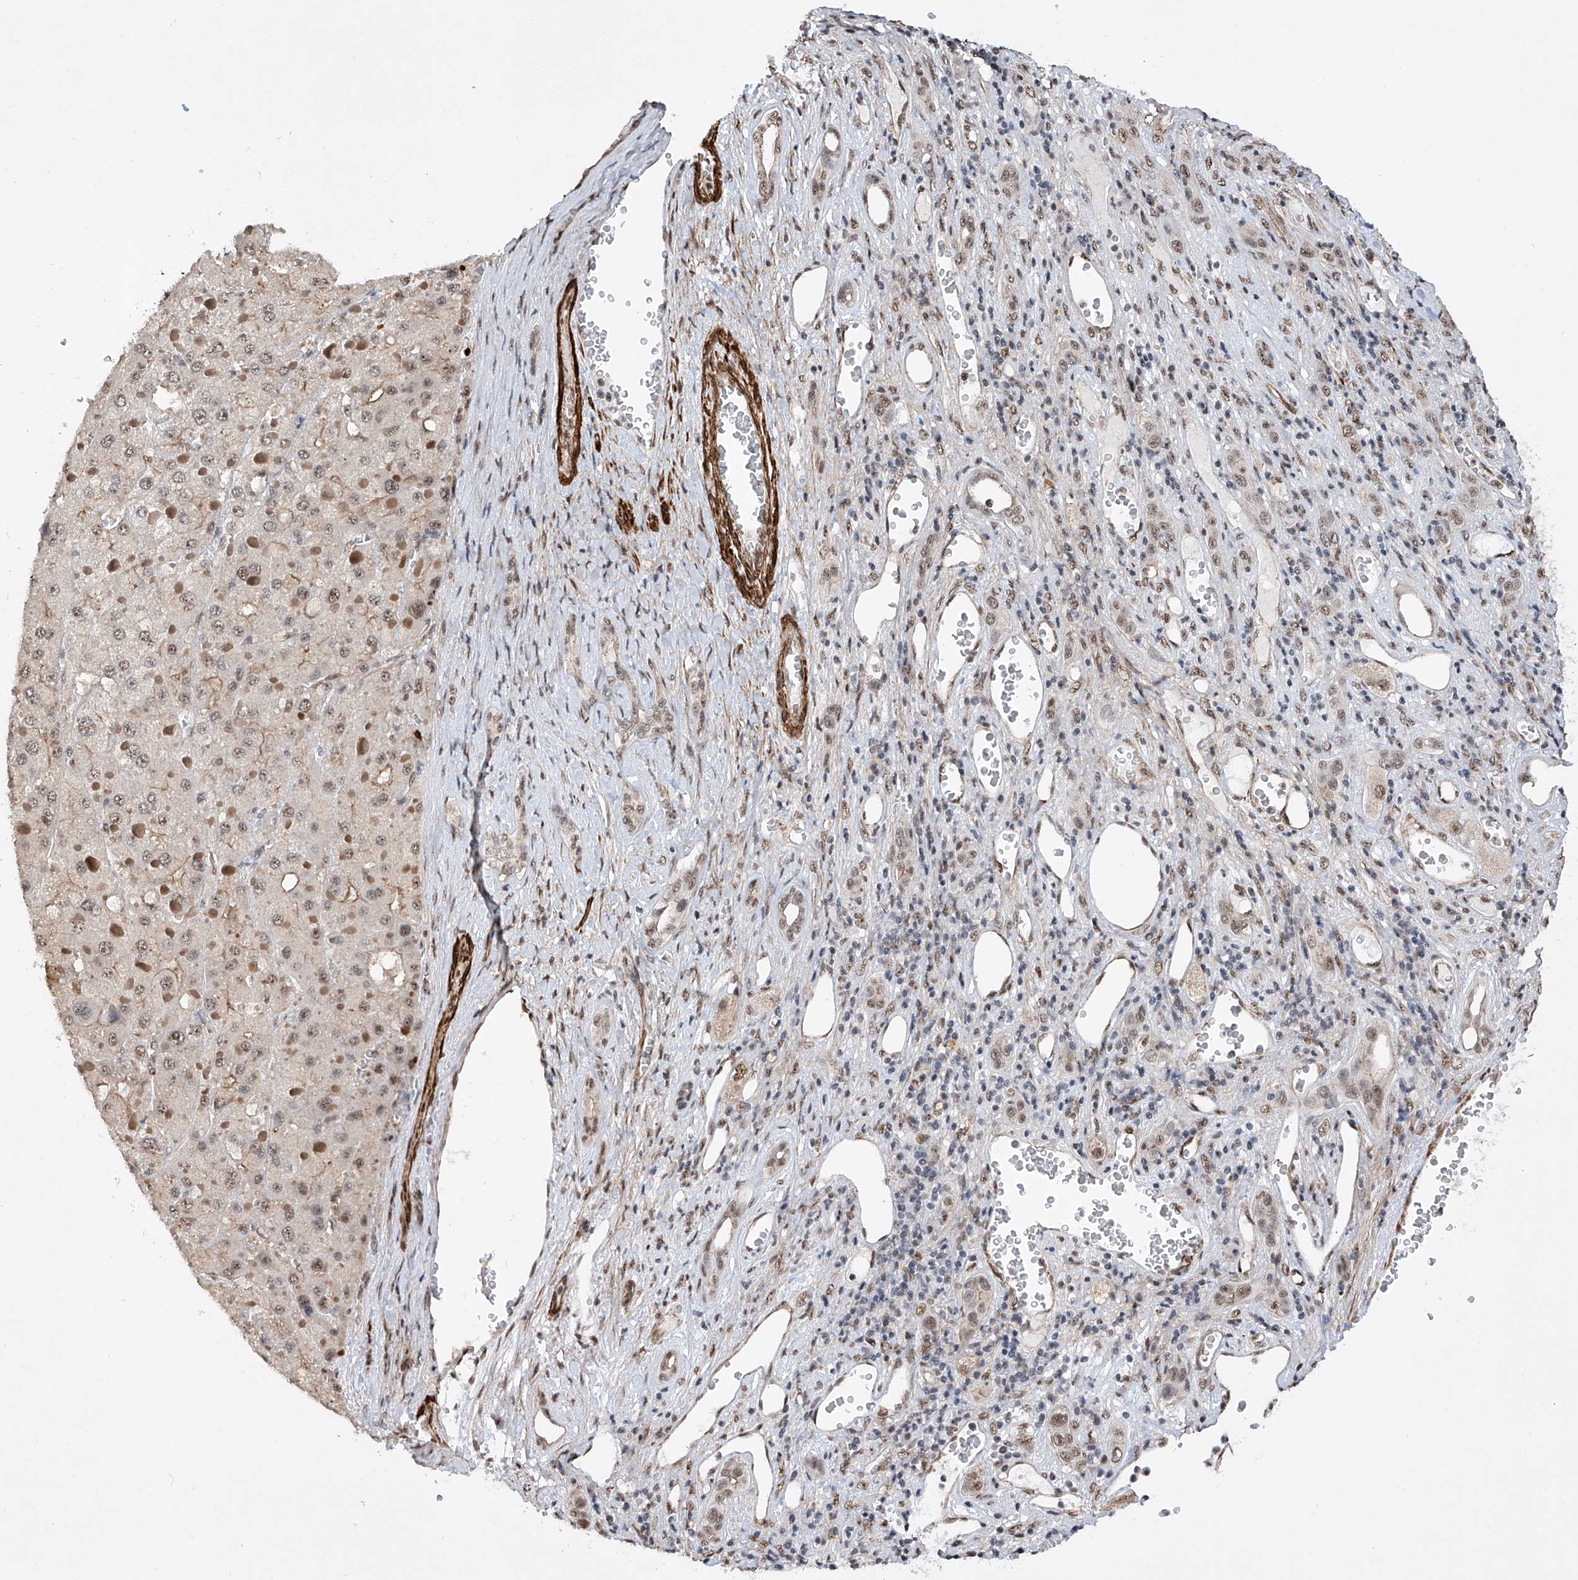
{"staining": {"intensity": "moderate", "quantity": "25%-75%", "location": "nuclear"}, "tissue": "liver cancer", "cell_type": "Tumor cells", "image_type": "cancer", "snomed": [{"axis": "morphology", "description": "Carcinoma, Hepatocellular, NOS"}, {"axis": "topography", "description": "Liver"}], "caption": "Immunohistochemistry of human liver cancer shows medium levels of moderate nuclear expression in about 25%-75% of tumor cells. Immunohistochemistry stains the protein in brown and the nuclei are stained blue.", "gene": "NFATC4", "patient": {"sex": "female", "age": 73}}